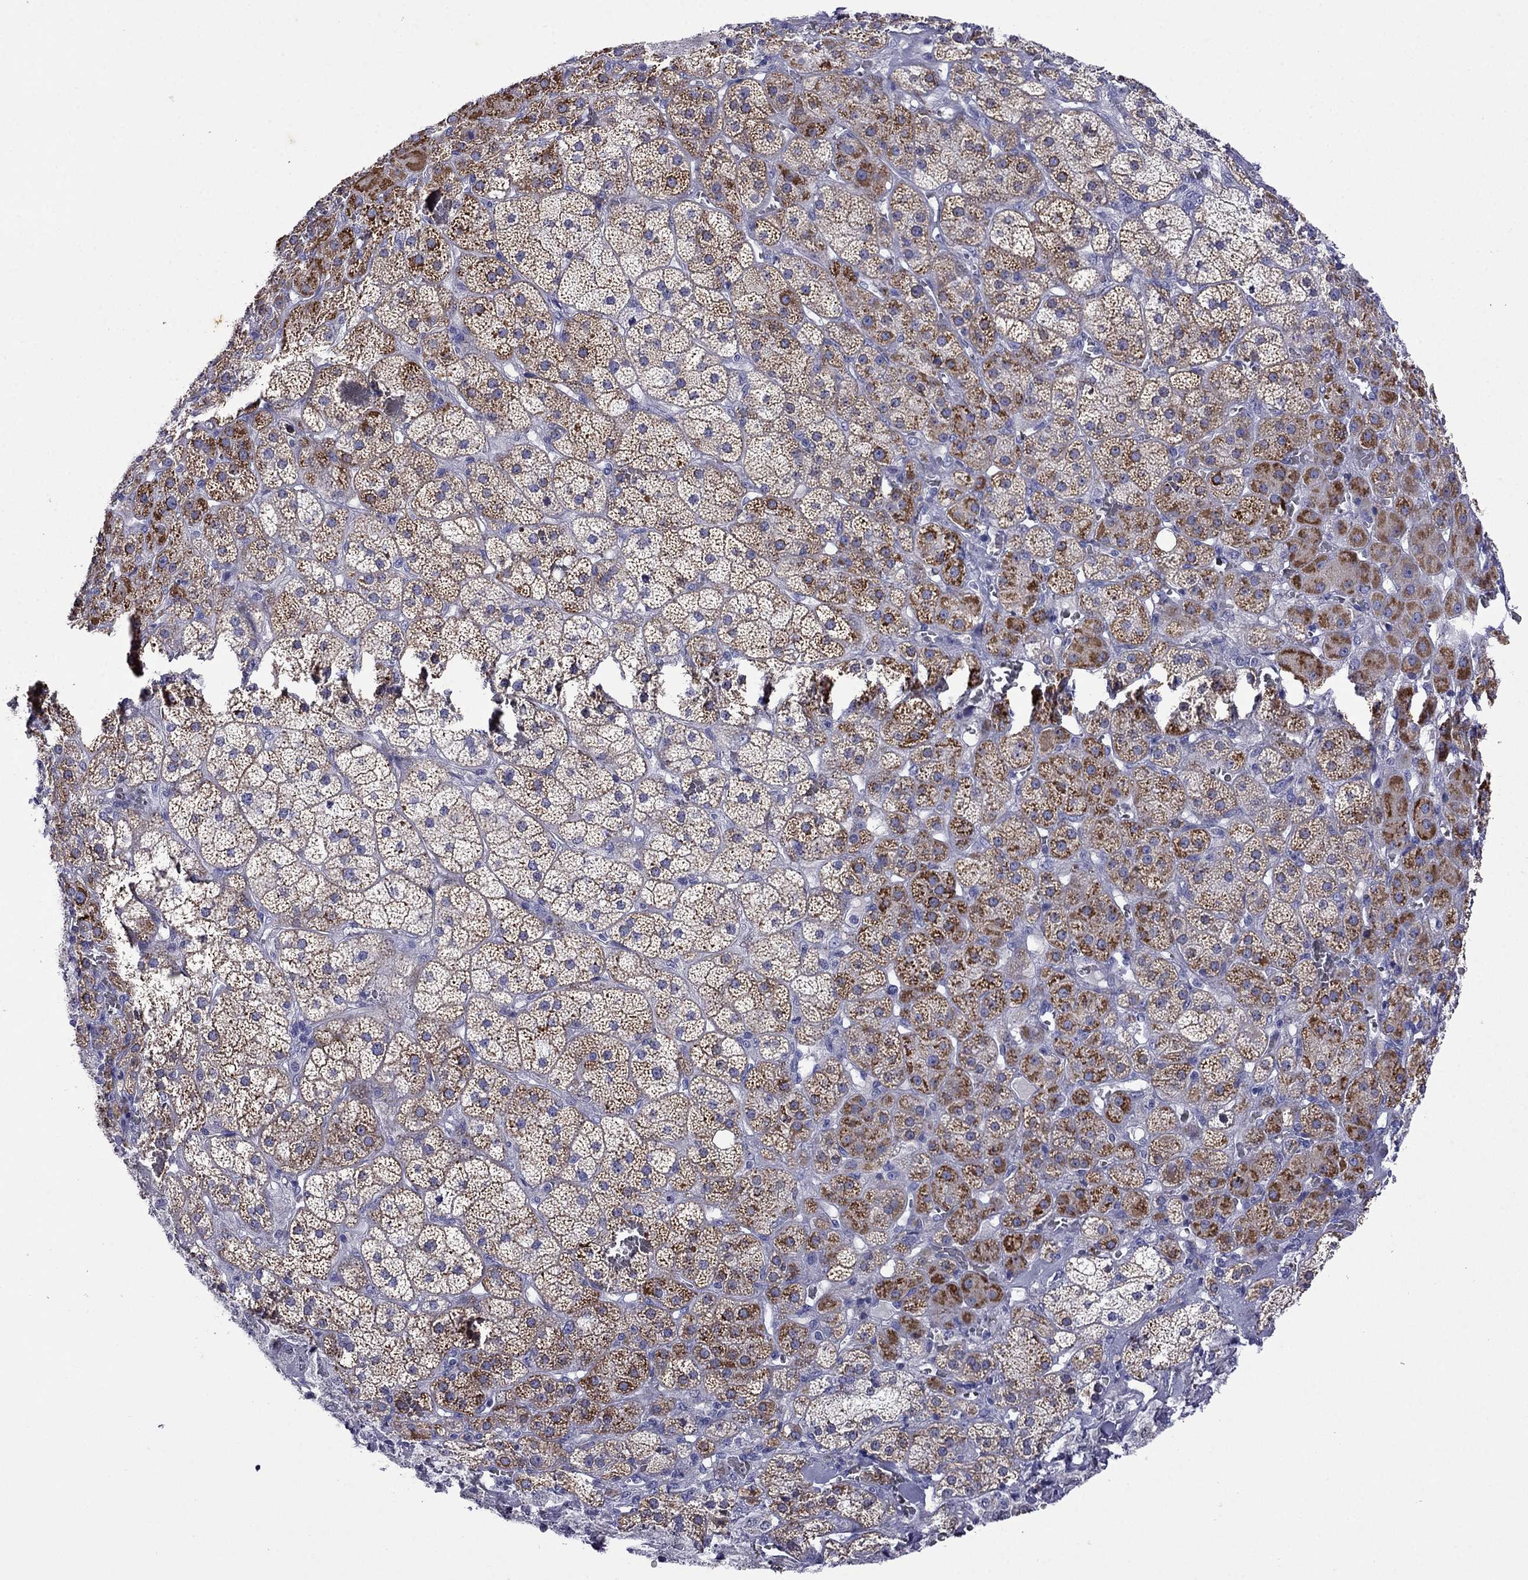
{"staining": {"intensity": "strong", "quantity": "25%-75%", "location": "cytoplasmic/membranous"}, "tissue": "adrenal gland", "cell_type": "Glandular cells", "image_type": "normal", "snomed": [{"axis": "morphology", "description": "Normal tissue, NOS"}, {"axis": "topography", "description": "Adrenal gland"}], "caption": "Immunohistochemical staining of normal human adrenal gland shows high levels of strong cytoplasmic/membranous staining in approximately 25%-75% of glandular cells. (brown staining indicates protein expression, while blue staining denotes nuclei).", "gene": "STAR", "patient": {"sex": "male", "age": 57}}